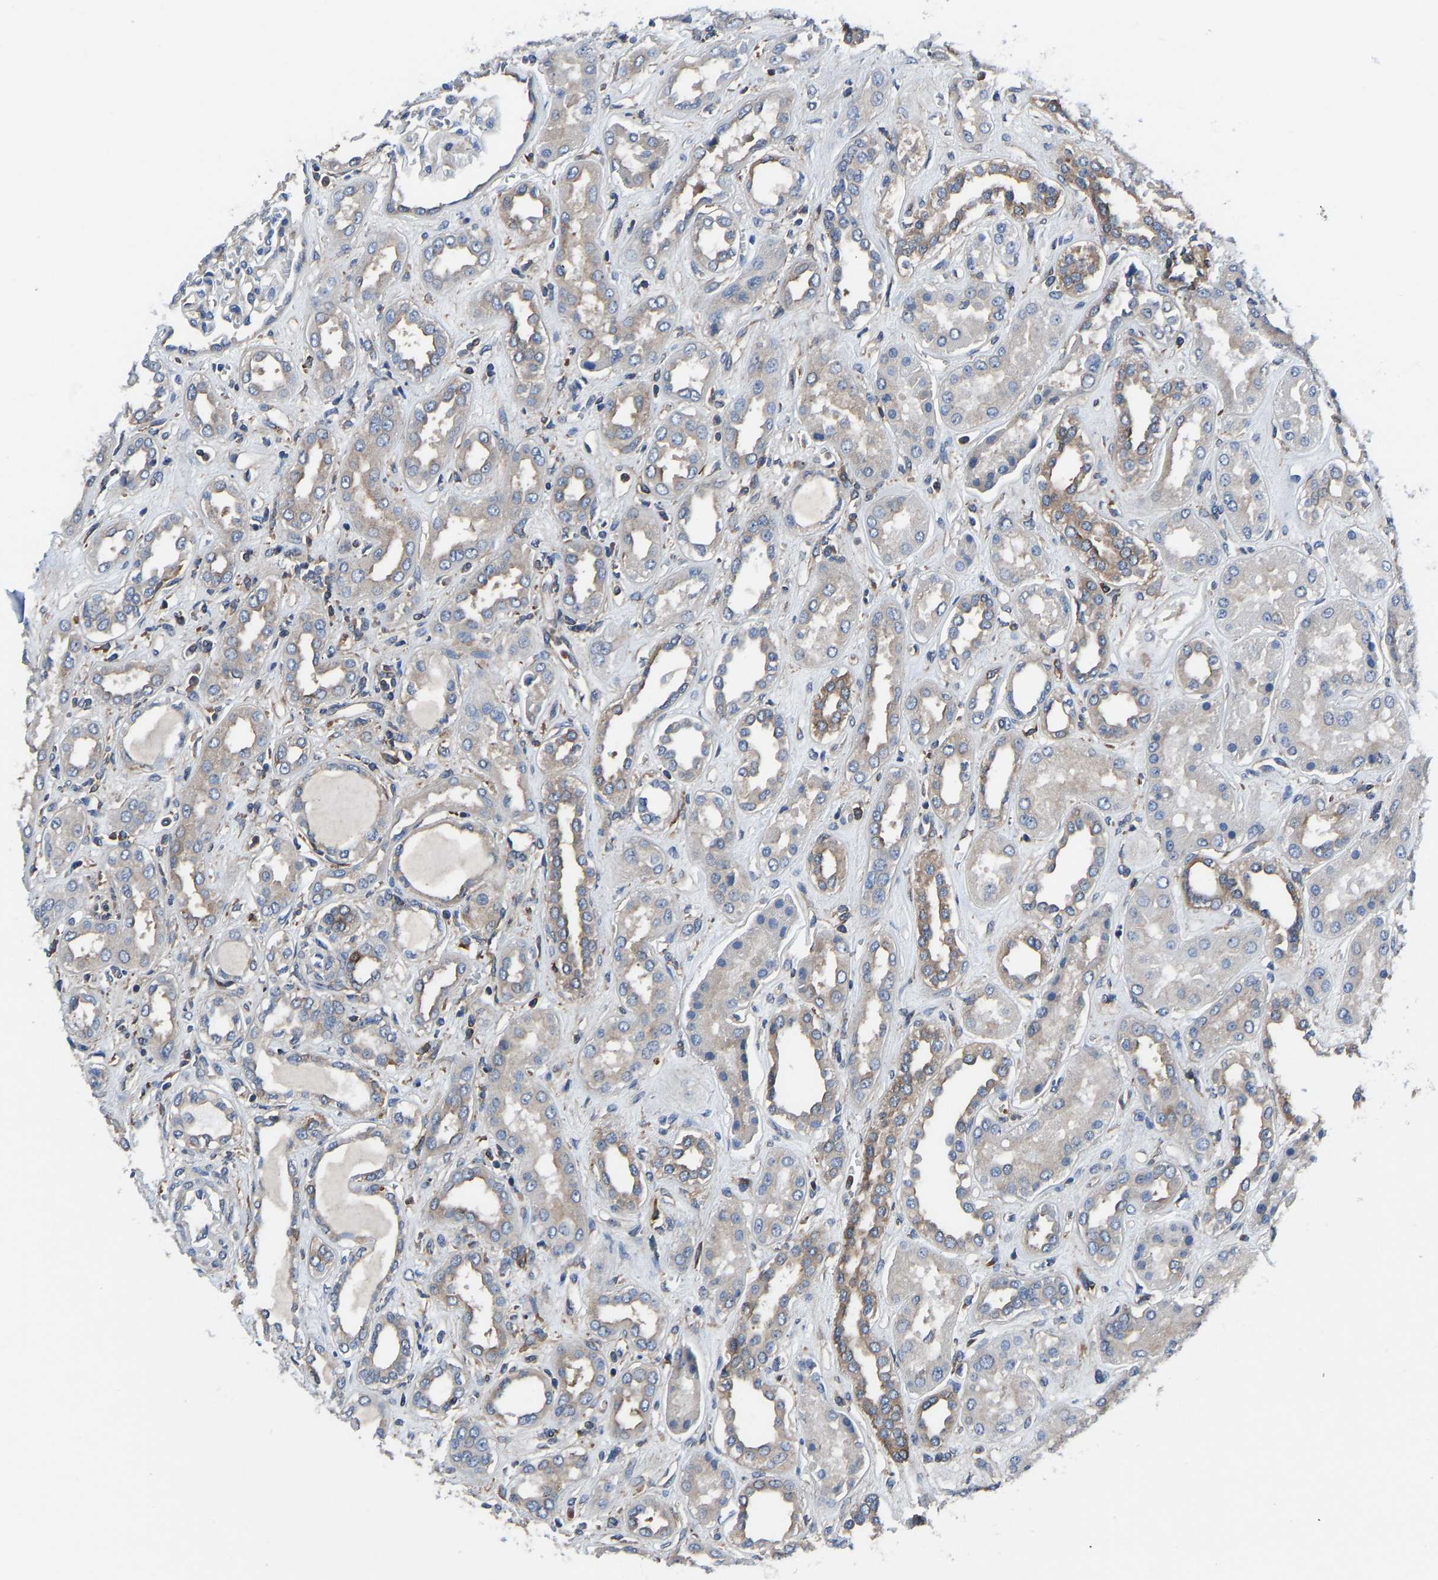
{"staining": {"intensity": "weak", "quantity": "<25%", "location": "cytoplasmic/membranous"}, "tissue": "kidney", "cell_type": "Cells in glomeruli", "image_type": "normal", "snomed": [{"axis": "morphology", "description": "Normal tissue, NOS"}, {"axis": "topography", "description": "Kidney"}], "caption": "The micrograph shows no staining of cells in glomeruli in normal kidney.", "gene": "PRKAR1A", "patient": {"sex": "male", "age": 59}}